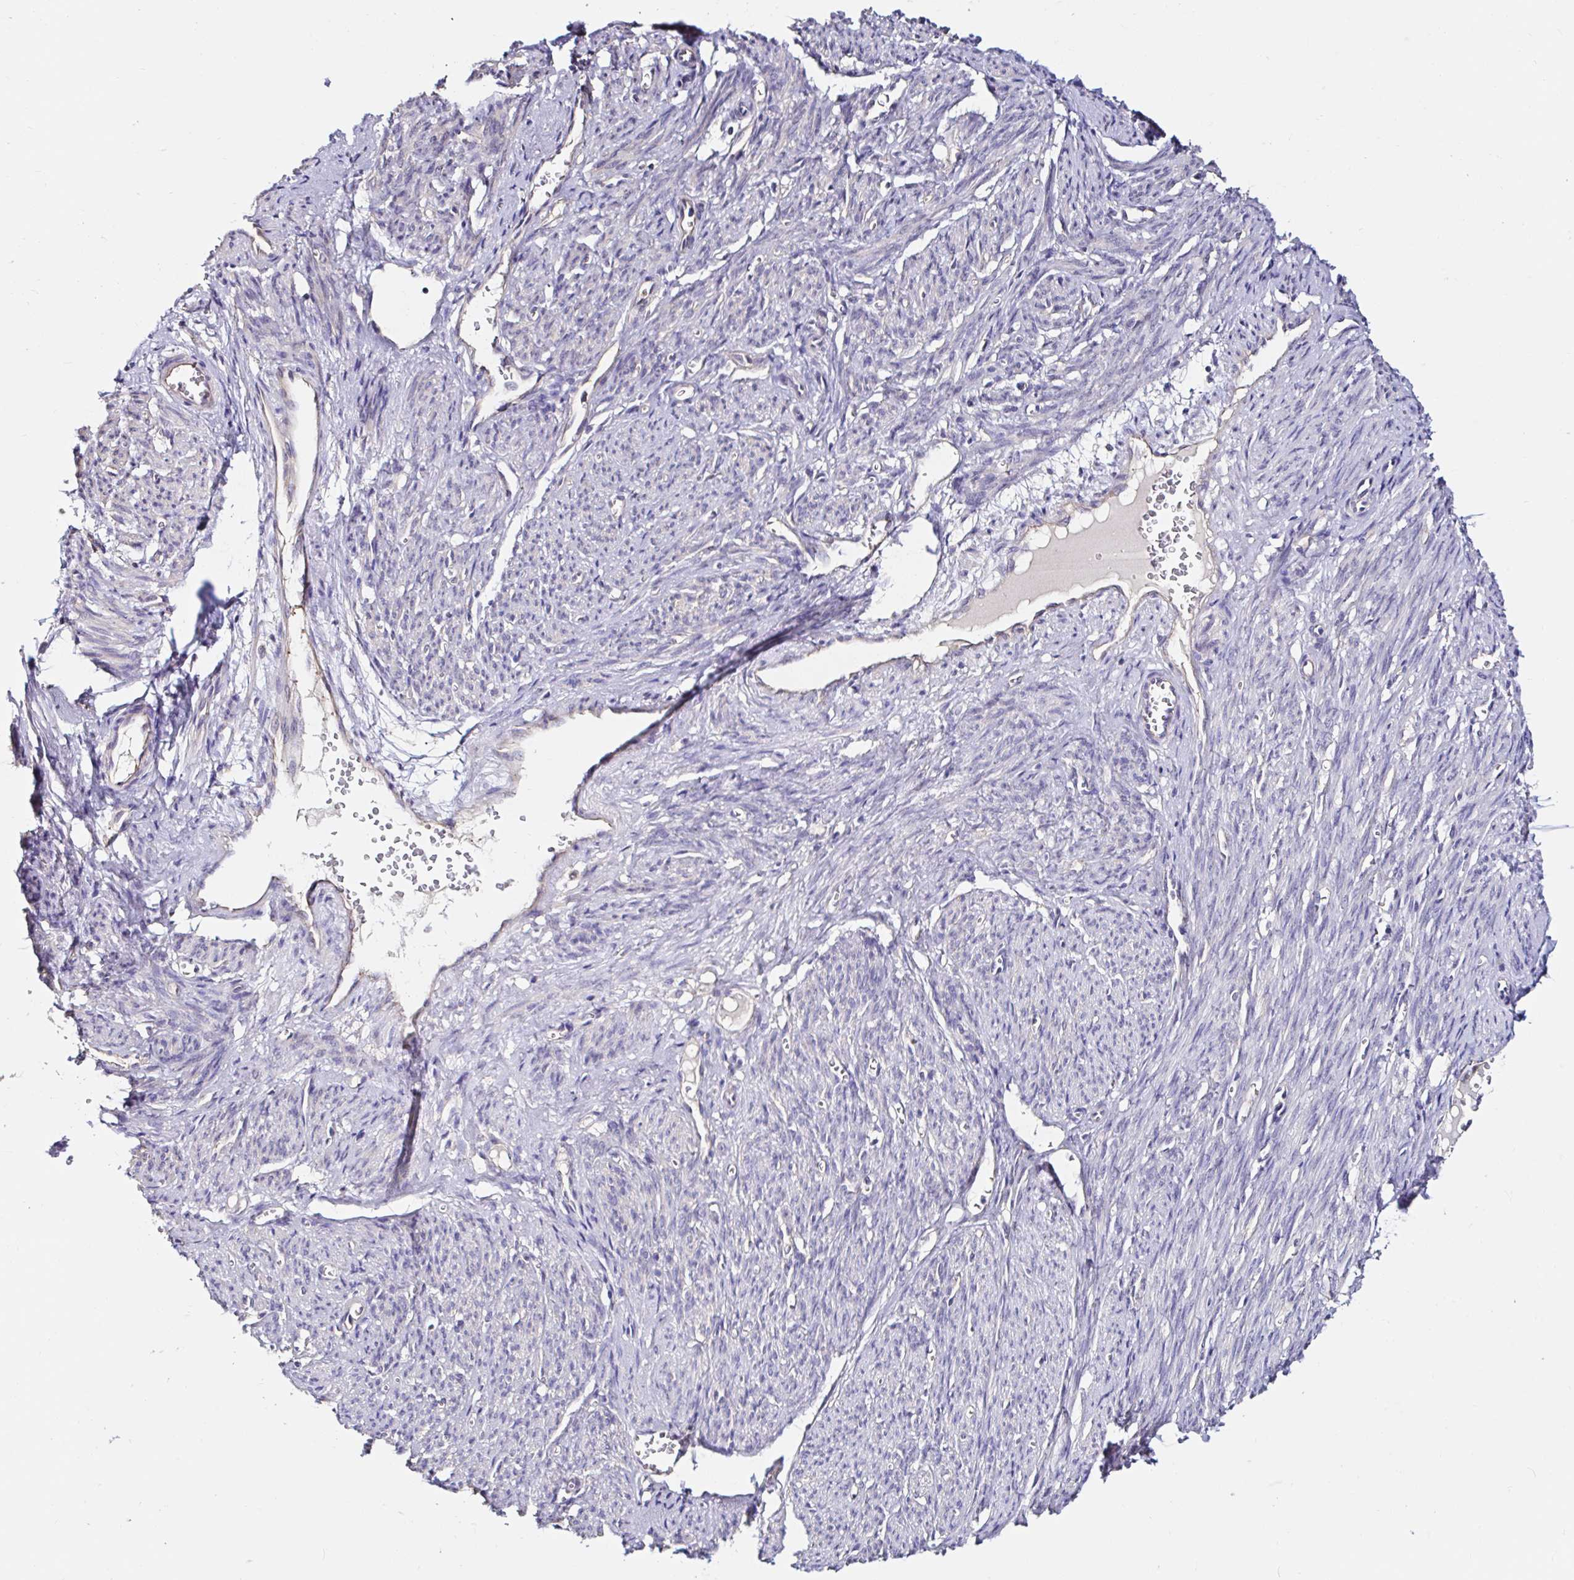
{"staining": {"intensity": "negative", "quantity": "none", "location": "none"}, "tissue": "smooth muscle", "cell_type": "Smooth muscle cells", "image_type": "normal", "snomed": [{"axis": "morphology", "description": "Normal tissue, NOS"}, {"axis": "topography", "description": "Smooth muscle"}], "caption": "Smooth muscle cells are negative for protein expression in normal human smooth muscle. (DAB (3,3'-diaminobenzidine) immunohistochemistry with hematoxylin counter stain).", "gene": "RSRP1", "patient": {"sex": "female", "age": 65}}